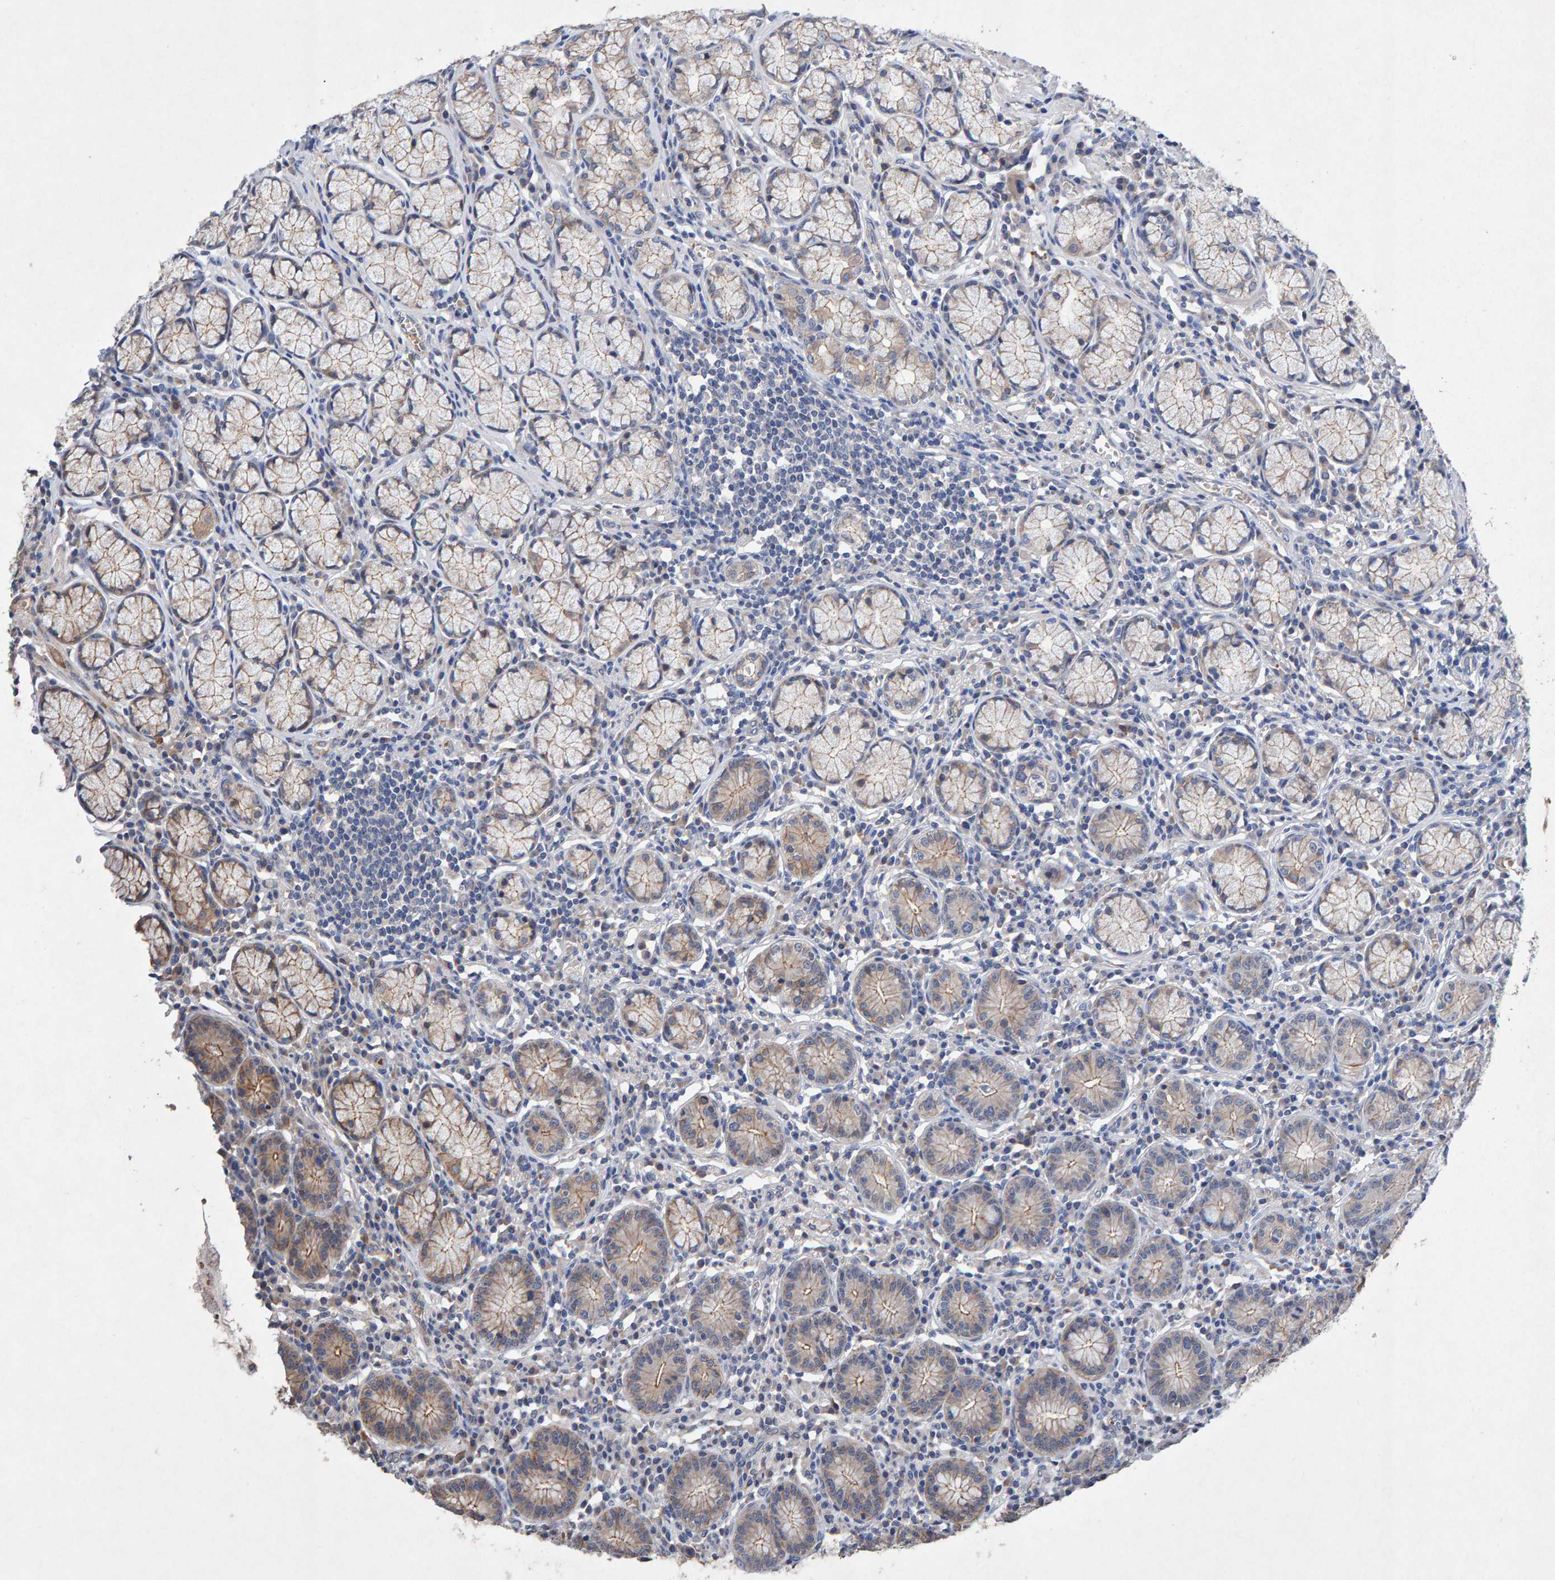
{"staining": {"intensity": "moderate", "quantity": "25%-75%", "location": "cytoplasmic/membranous"}, "tissue": "stomach", "cell_type": "Glandular cells", "image_type": "normal", "snomed": [{"axis": "morphology", "description": "Normal tissue, NOS"}, {"axis": "topography", "description": "Stomach"}], "caption": "IHC (DAB (3,3'-diaminobenzidine)) staining of normal stomach displays moderate cytoplasmic/membranous protein positivity in approximately 25%-75% of glandular cells. Immunohistochemistry stains the protein of interest in brown and the nuclei are stained blue.", "gene": "EFR3A", "patient": {"sex": "male", "age": 55}}